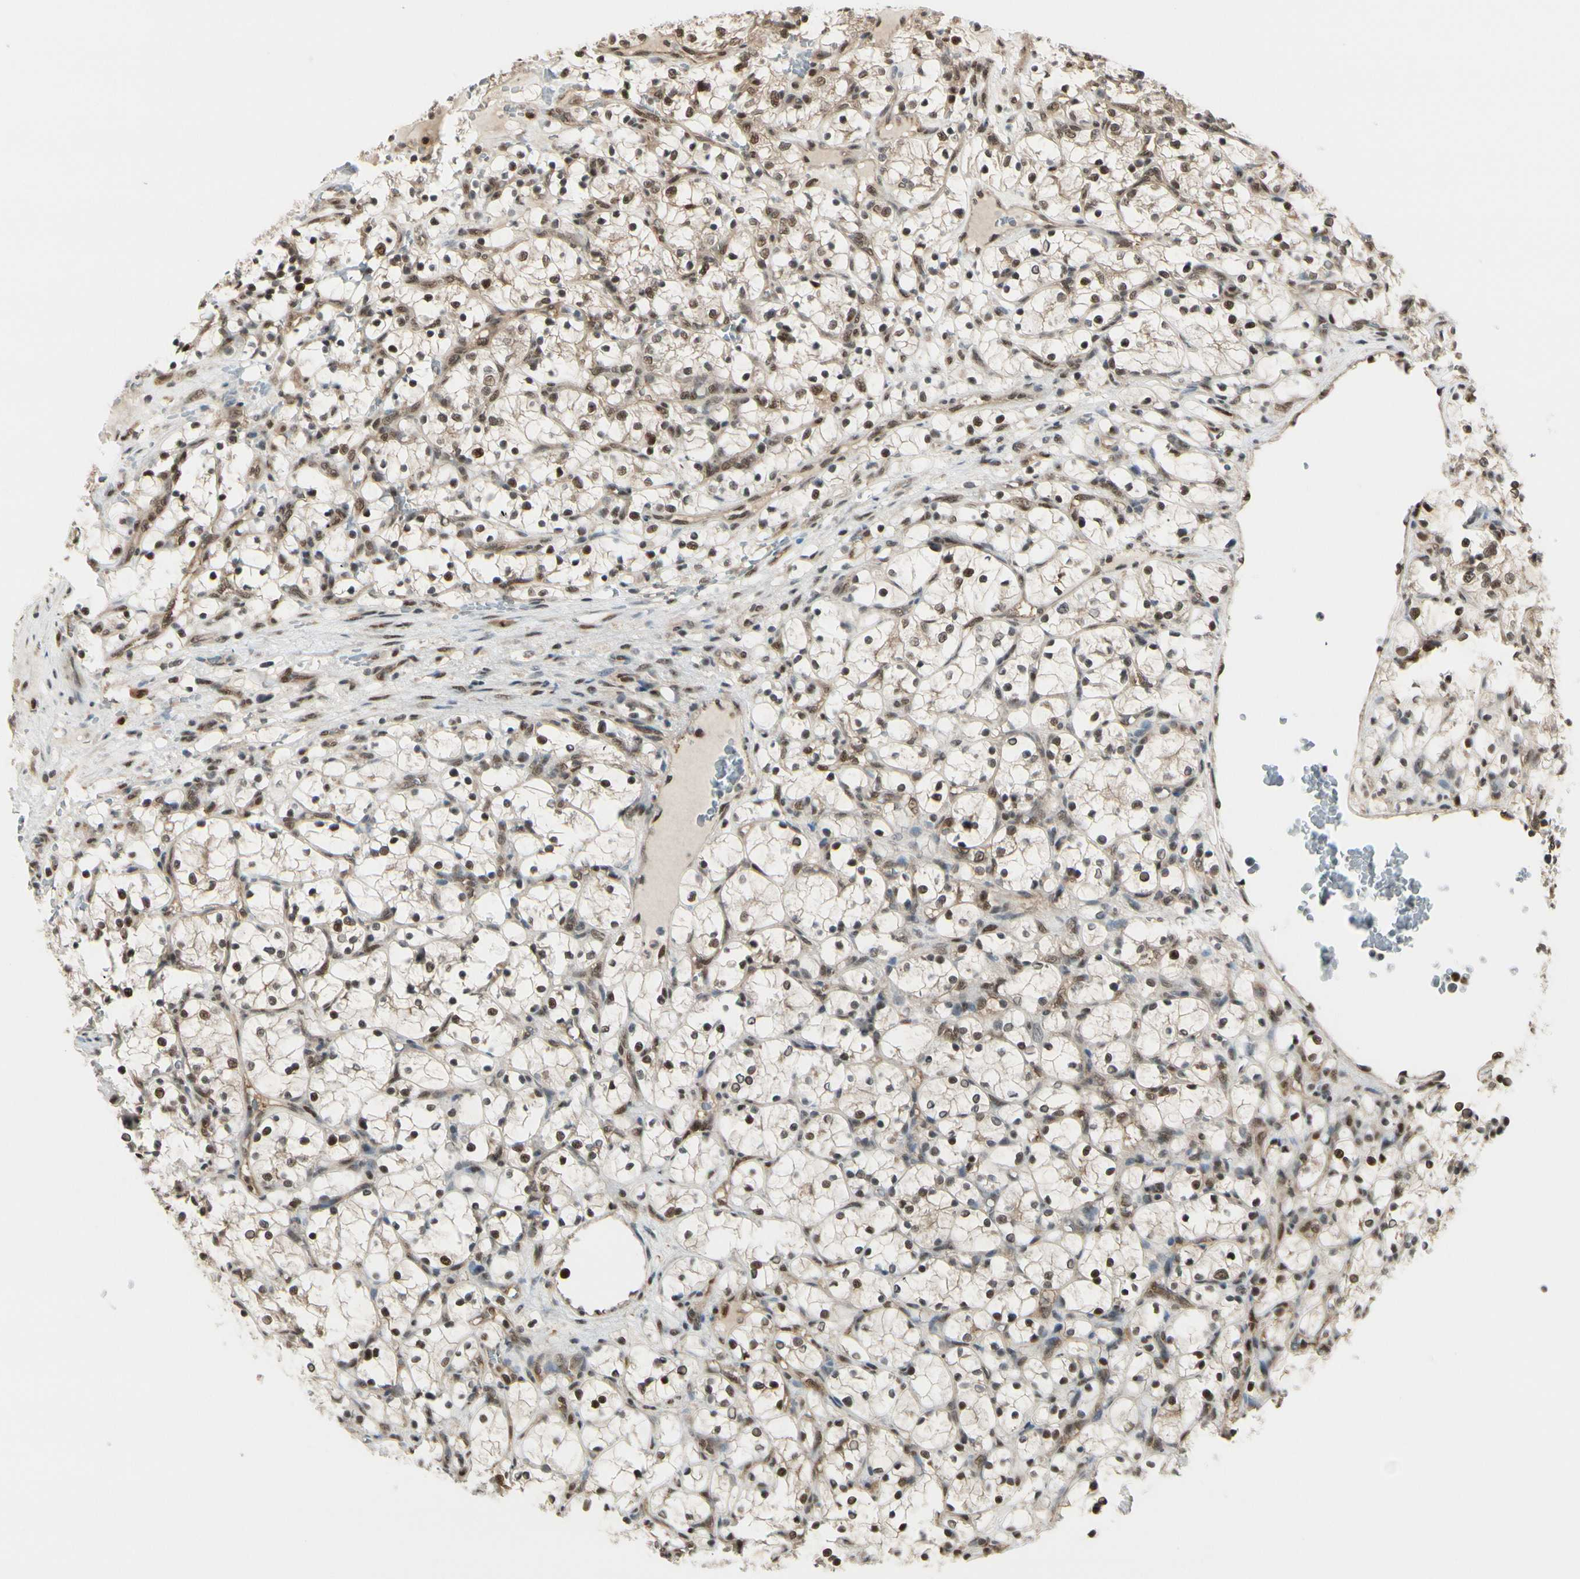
{"staining": {"intensity": "strong", "quantity": ">75%", "location": "cytoplasmic/membranous,nuclear"}, "tissue": "renal cancer", "cell_type": "Tumor cells", "image_type": "cancer", "snomed": [{"axis": "morphology", "description": "Adenocarcinoma, NOS"}, {"axis": "topography", "description": "Kidney"}], "caption": "Tumor cells demonstrate high levels of strong cytoplasmic/membranous and nuclear expression in approximately >75% of cells in human renal cancer (adenocarcinoma).", "gene": "HSF1", "patient": {"sex": "female", "age": 69}}